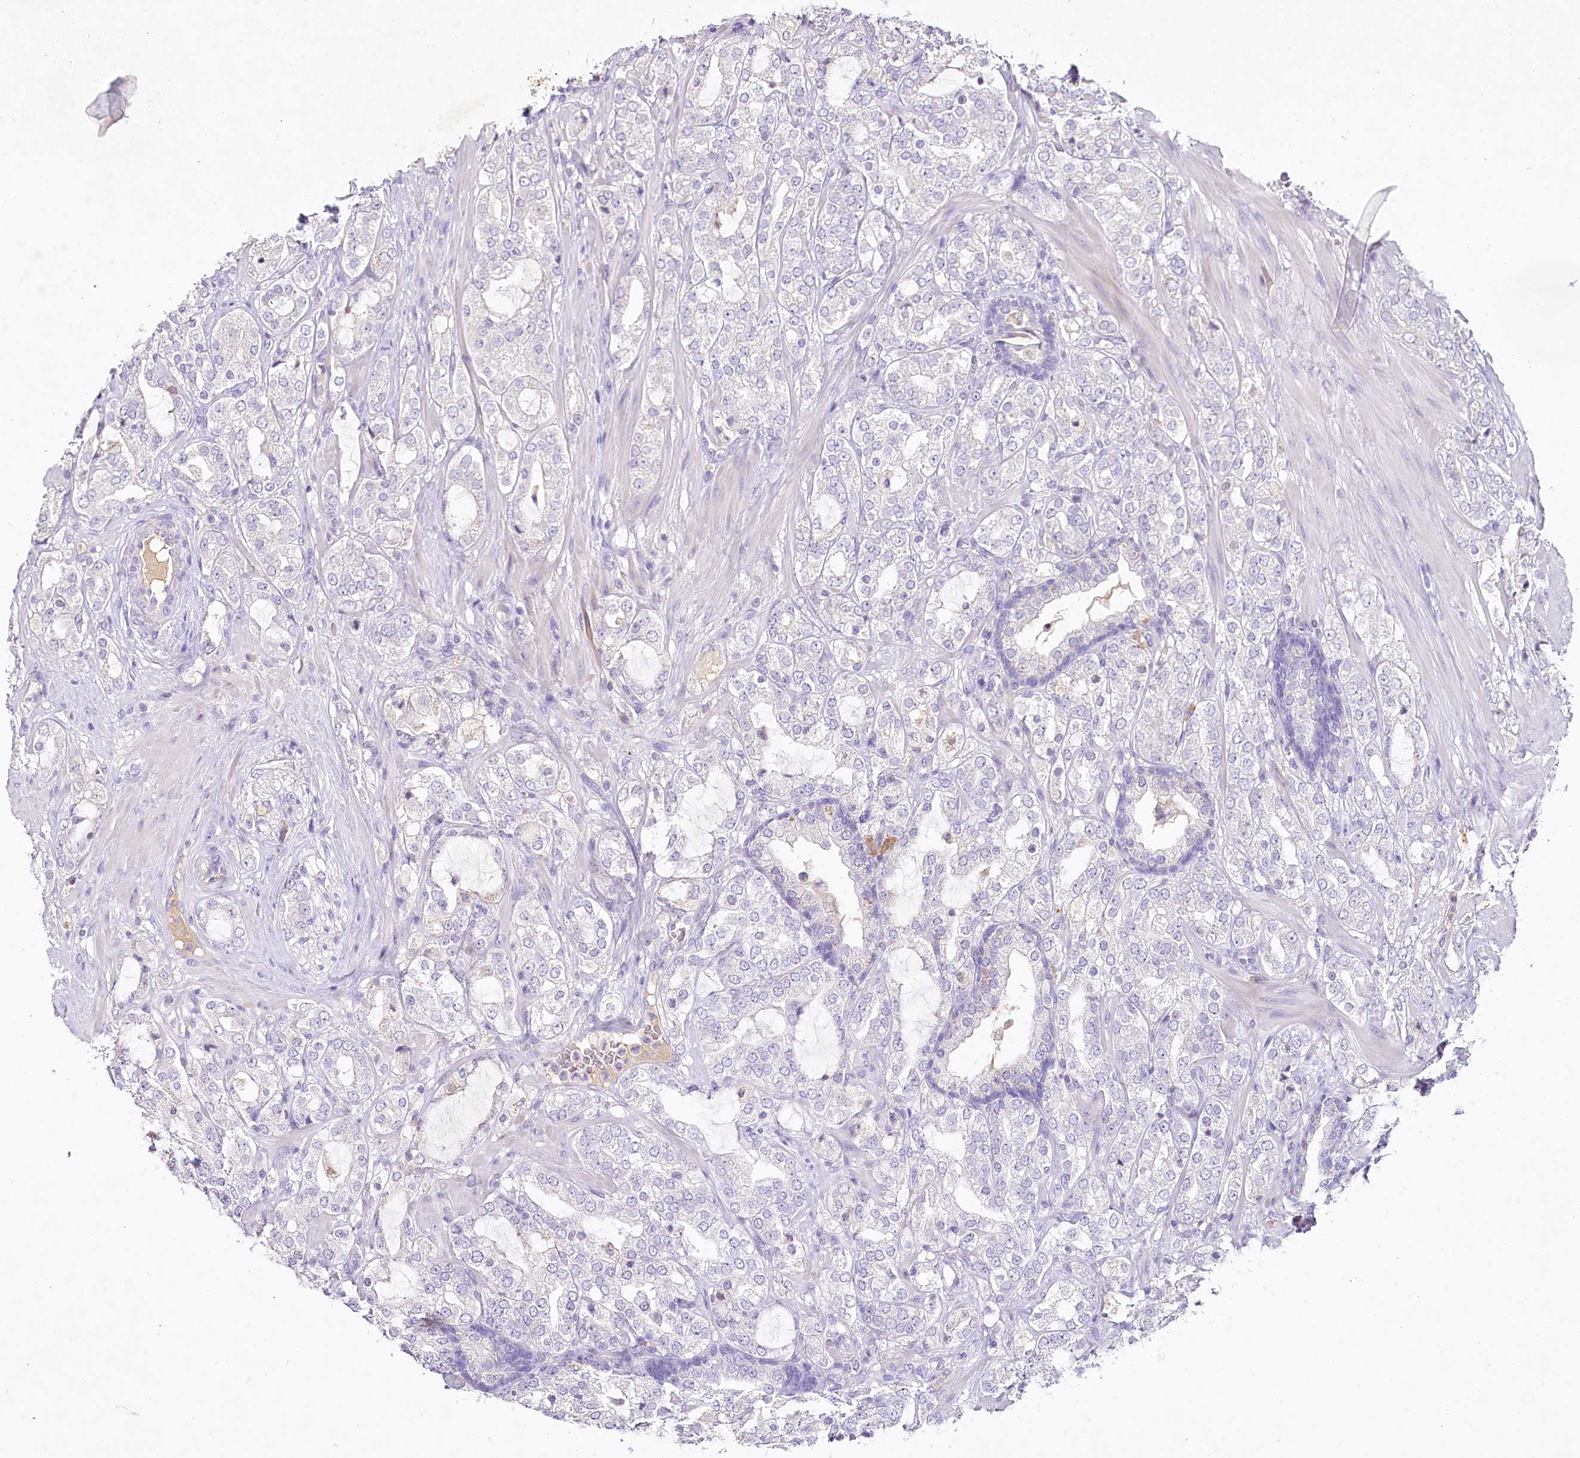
{"staining": {"intensity": "negative", "quantity": "none", "location": "none"}, "tissue": "prostate cancer", "cell_type": "Tumor cells", "image_type": "cancer", "snomed": [{"axis": "morphology", "description": "Adenocarcinoma, High grade"}, {"axis": "topography", "description": "Prostate"}], "caption": "Prostate high-grade adenocarcinoma was stained to show a protein in brown. There is no significant positivity in tumor cells. (DAB immunohistochemistry, high magnification).", "gene": "HPD", "patient": {"sex": "male", "age": 64}}